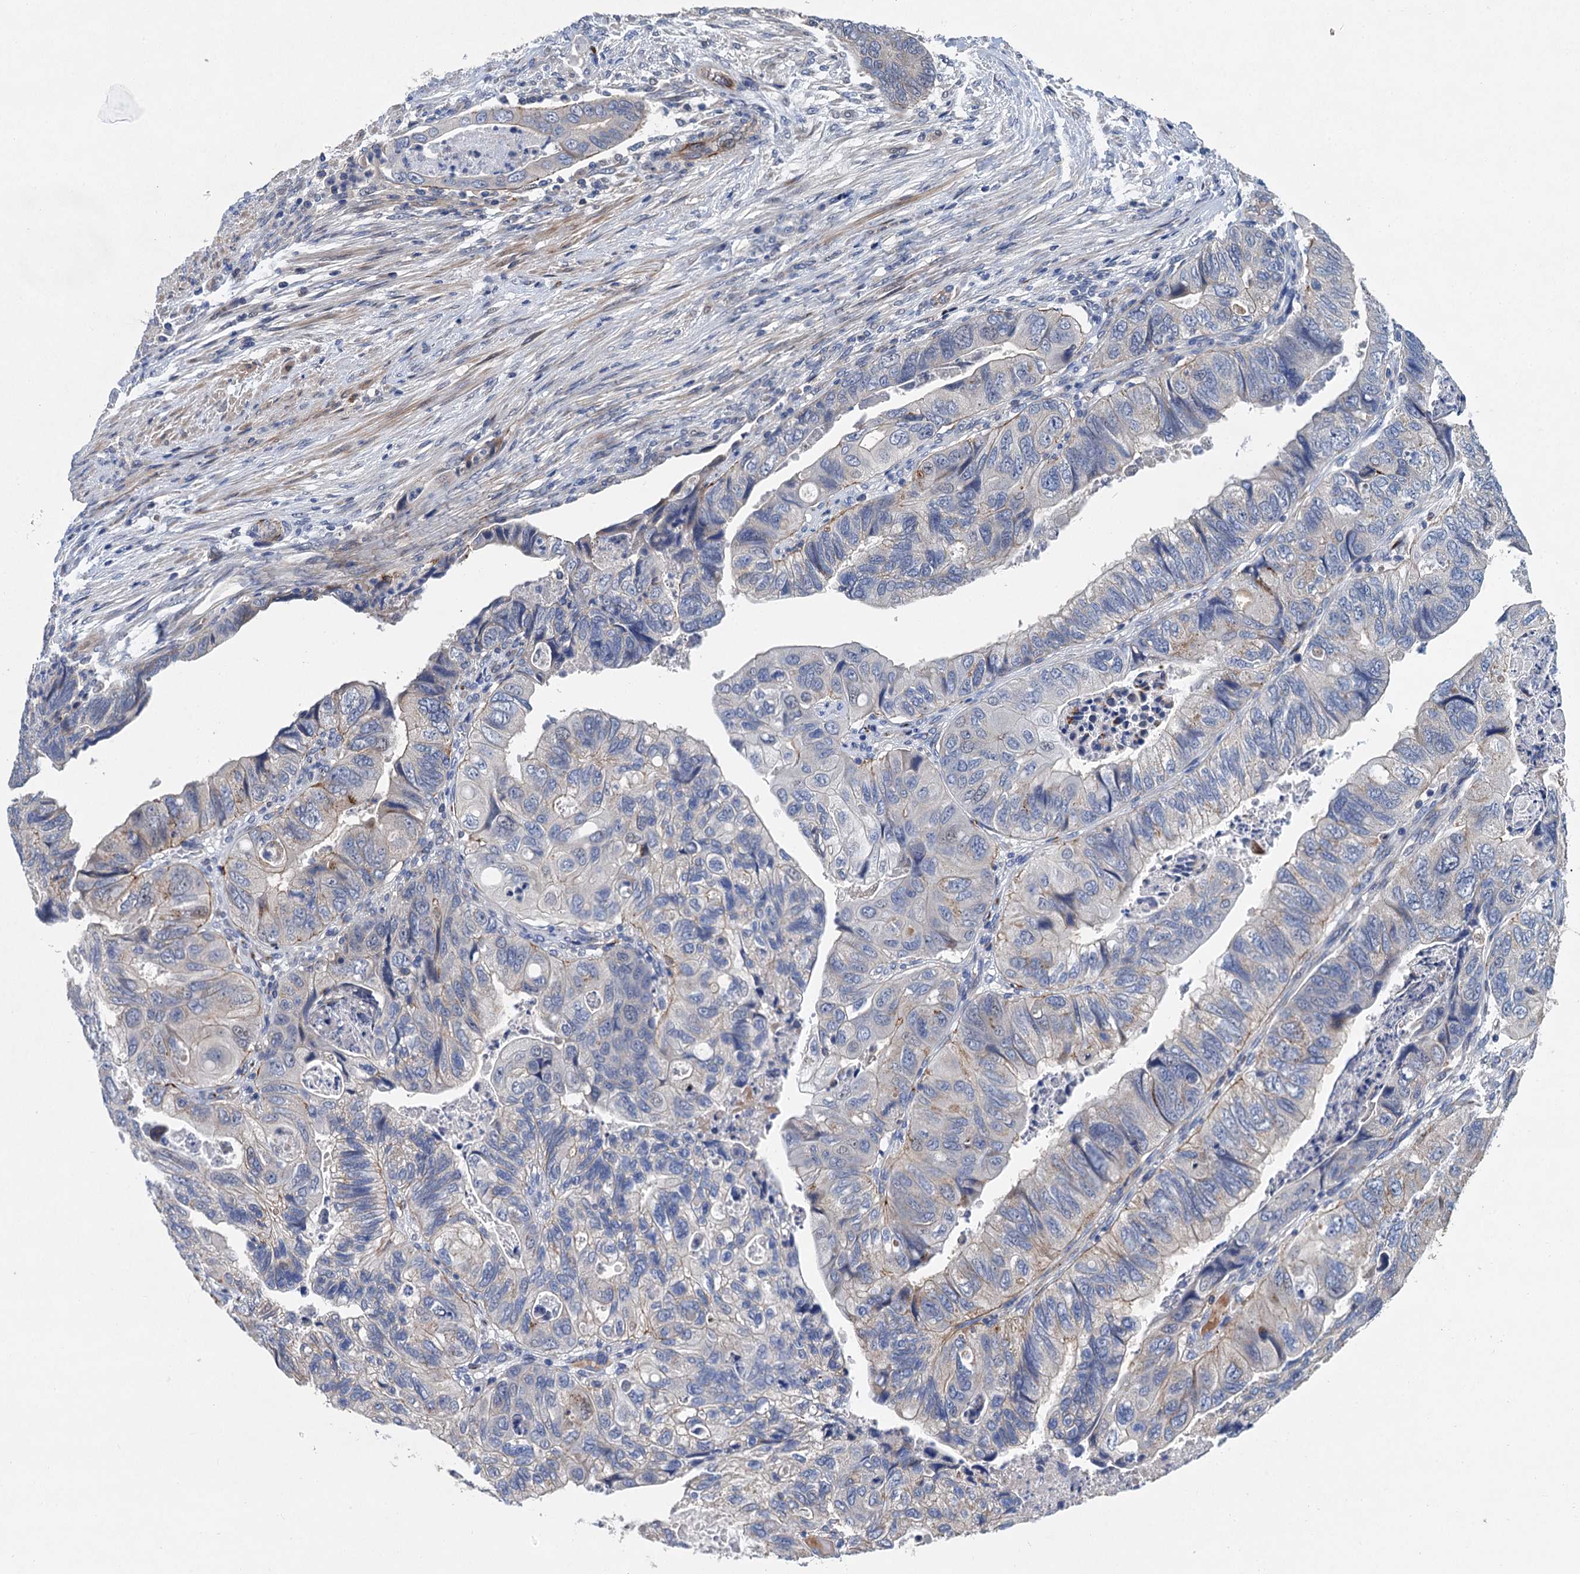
{"staining": {"intensity": "negative", "quantity": "none", "location": "none"}, "tissue": "colorectal cancer", "cell_type": "Tumor cells", "image_type": "cancer", "snomed": [{"axis": "morphology", "description": "Adenocarcinoma, NOS"}, {"axis": "topography", "description": "Rectum"}], "caption": "A histopathology image of human colorectal cancer is negative for staining in tumor cells. (Immunohistochemistry (ihc), brightfield microscopy, high magnification).", "gene": "TRAF7", "patient": {"sex": "male", "age": 63}}